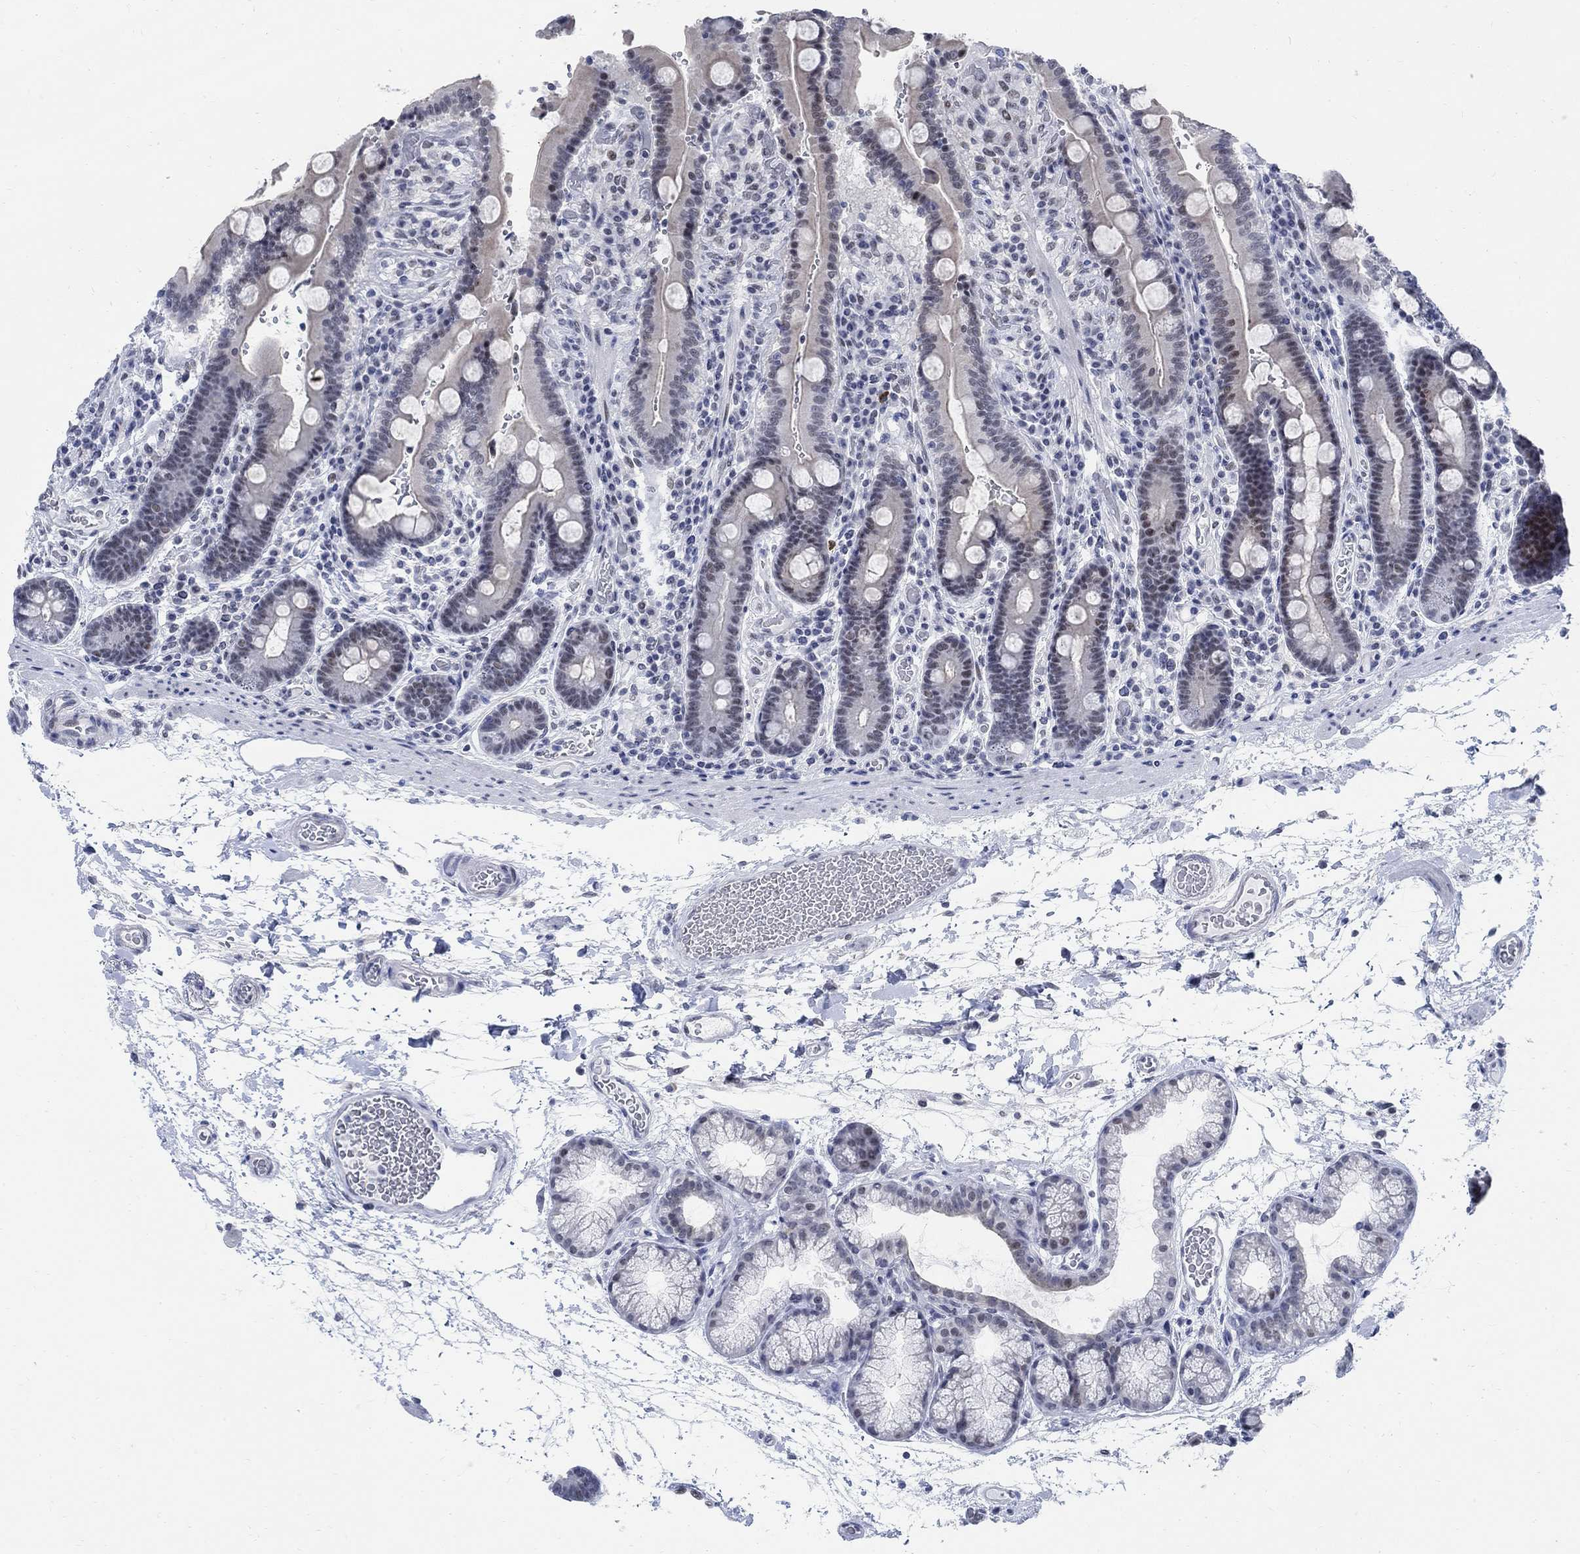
{"staining": {"intensity": "negative", "quantity": "none", "location": "none"}, "tissue": "duodenum", "cell_type": "Glandular cells", "image_type": "normal", "snomed": [{"axis": "morphology", "description": "Normal tissue, NOS"}, {"axis": "topography", "description": "Duodenum"}], "caption": "This is a micrograph of IHC staining of normal duodenum, which shows no staining in glandular cells.", "gene": "DLK1", "patient": {"sex": "female", "age": 62}}